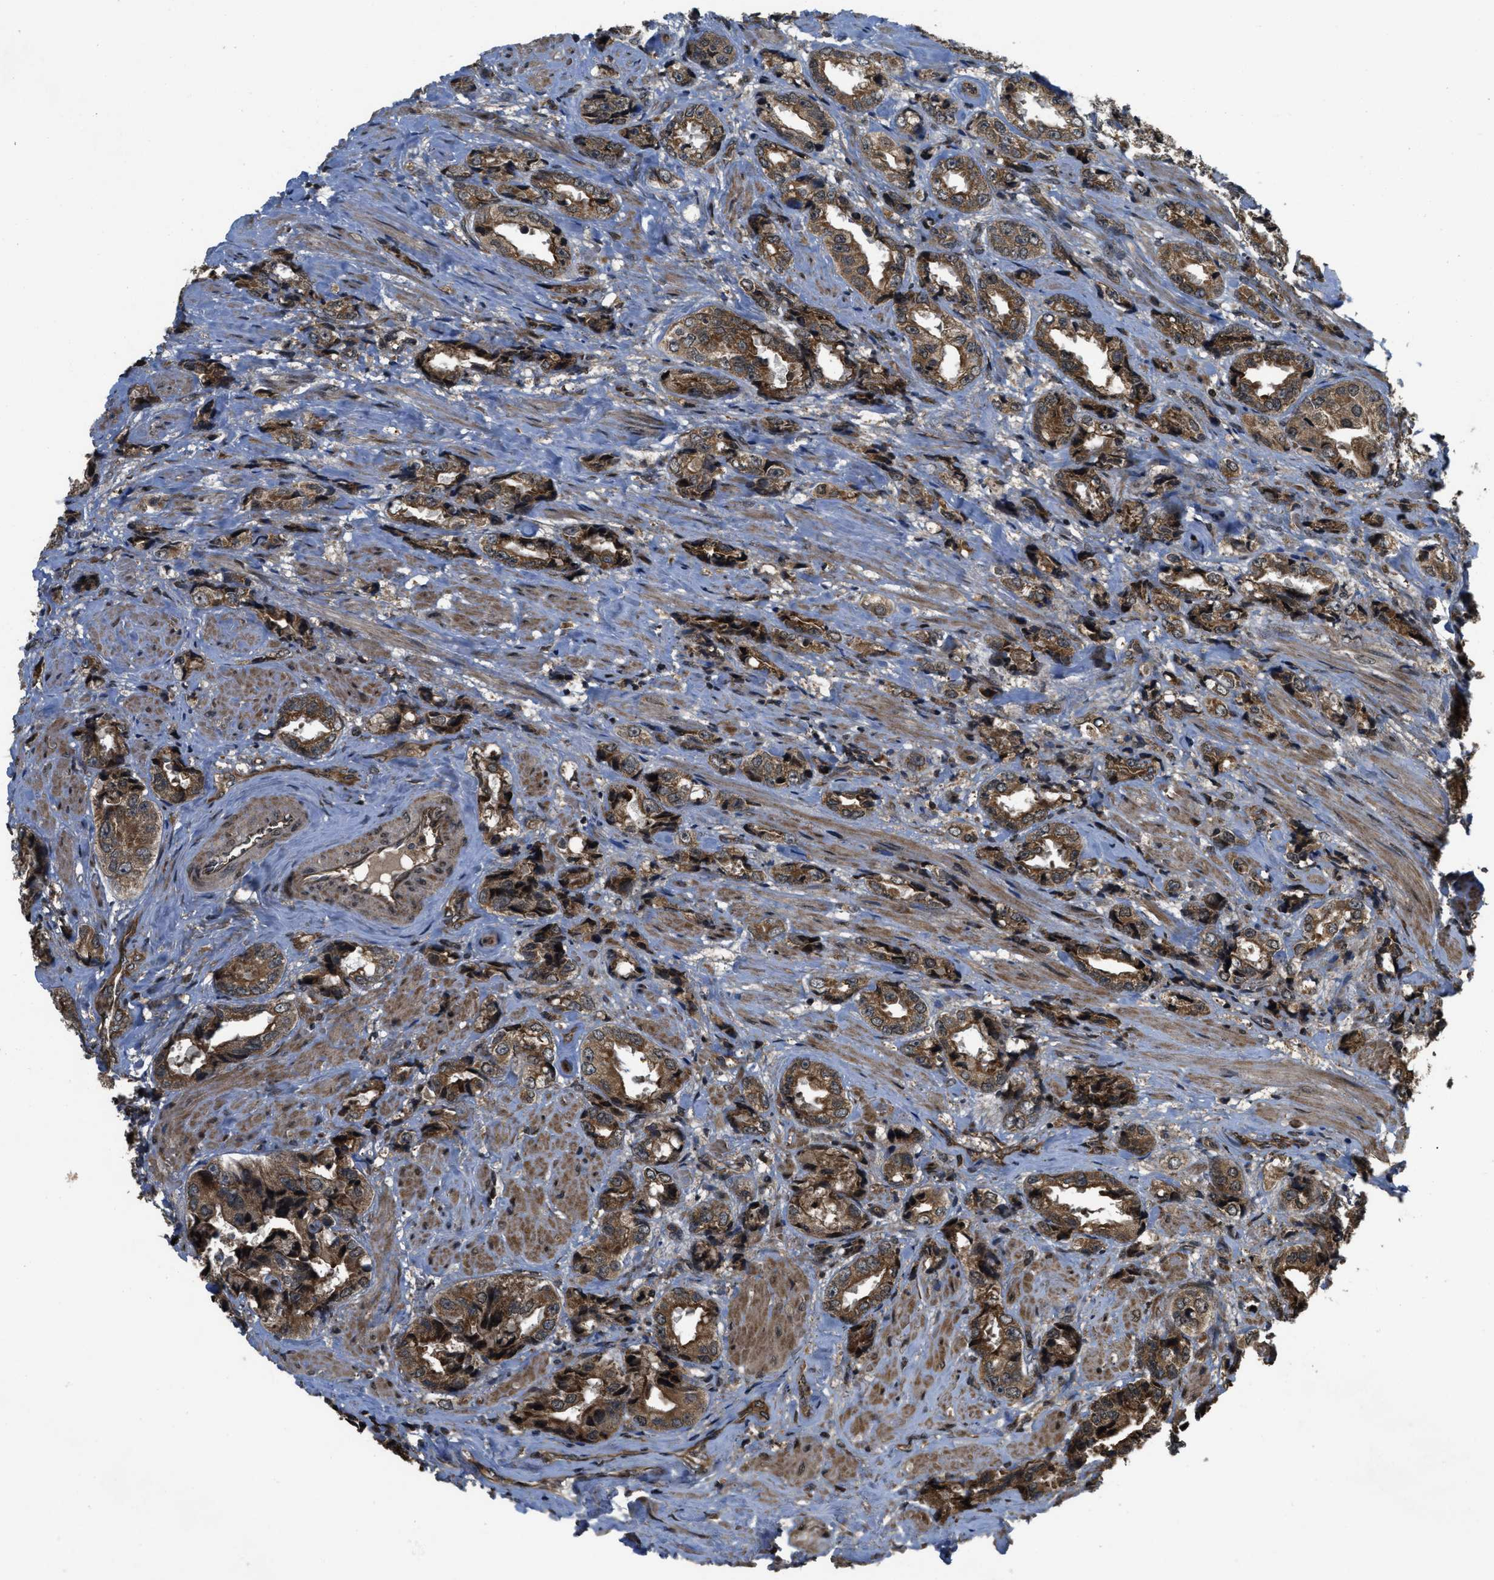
{"staining": {"intensity": "moderate", "quantity": ">75%", "location": "cytoplasmic/membranous"}, "tissue": "prostate cancer", "cell_type": "Tumor cells", "image_type": "cancer", "snomed": [{"axis": "morphology", "description": "Adenocarcinoma, High grade"}, {"axis": "topography", "description": "Prostate"}], "caption": "Approximately >75% of tumor cells in human prostate adenocarcinoma (high-grade) show moderate cytoplasmic/membranous protein positivity as visualized by brown immunohistochemical staining.", "gene": "SPTLC1", "patient": {"sex": "male", "age": 61}}